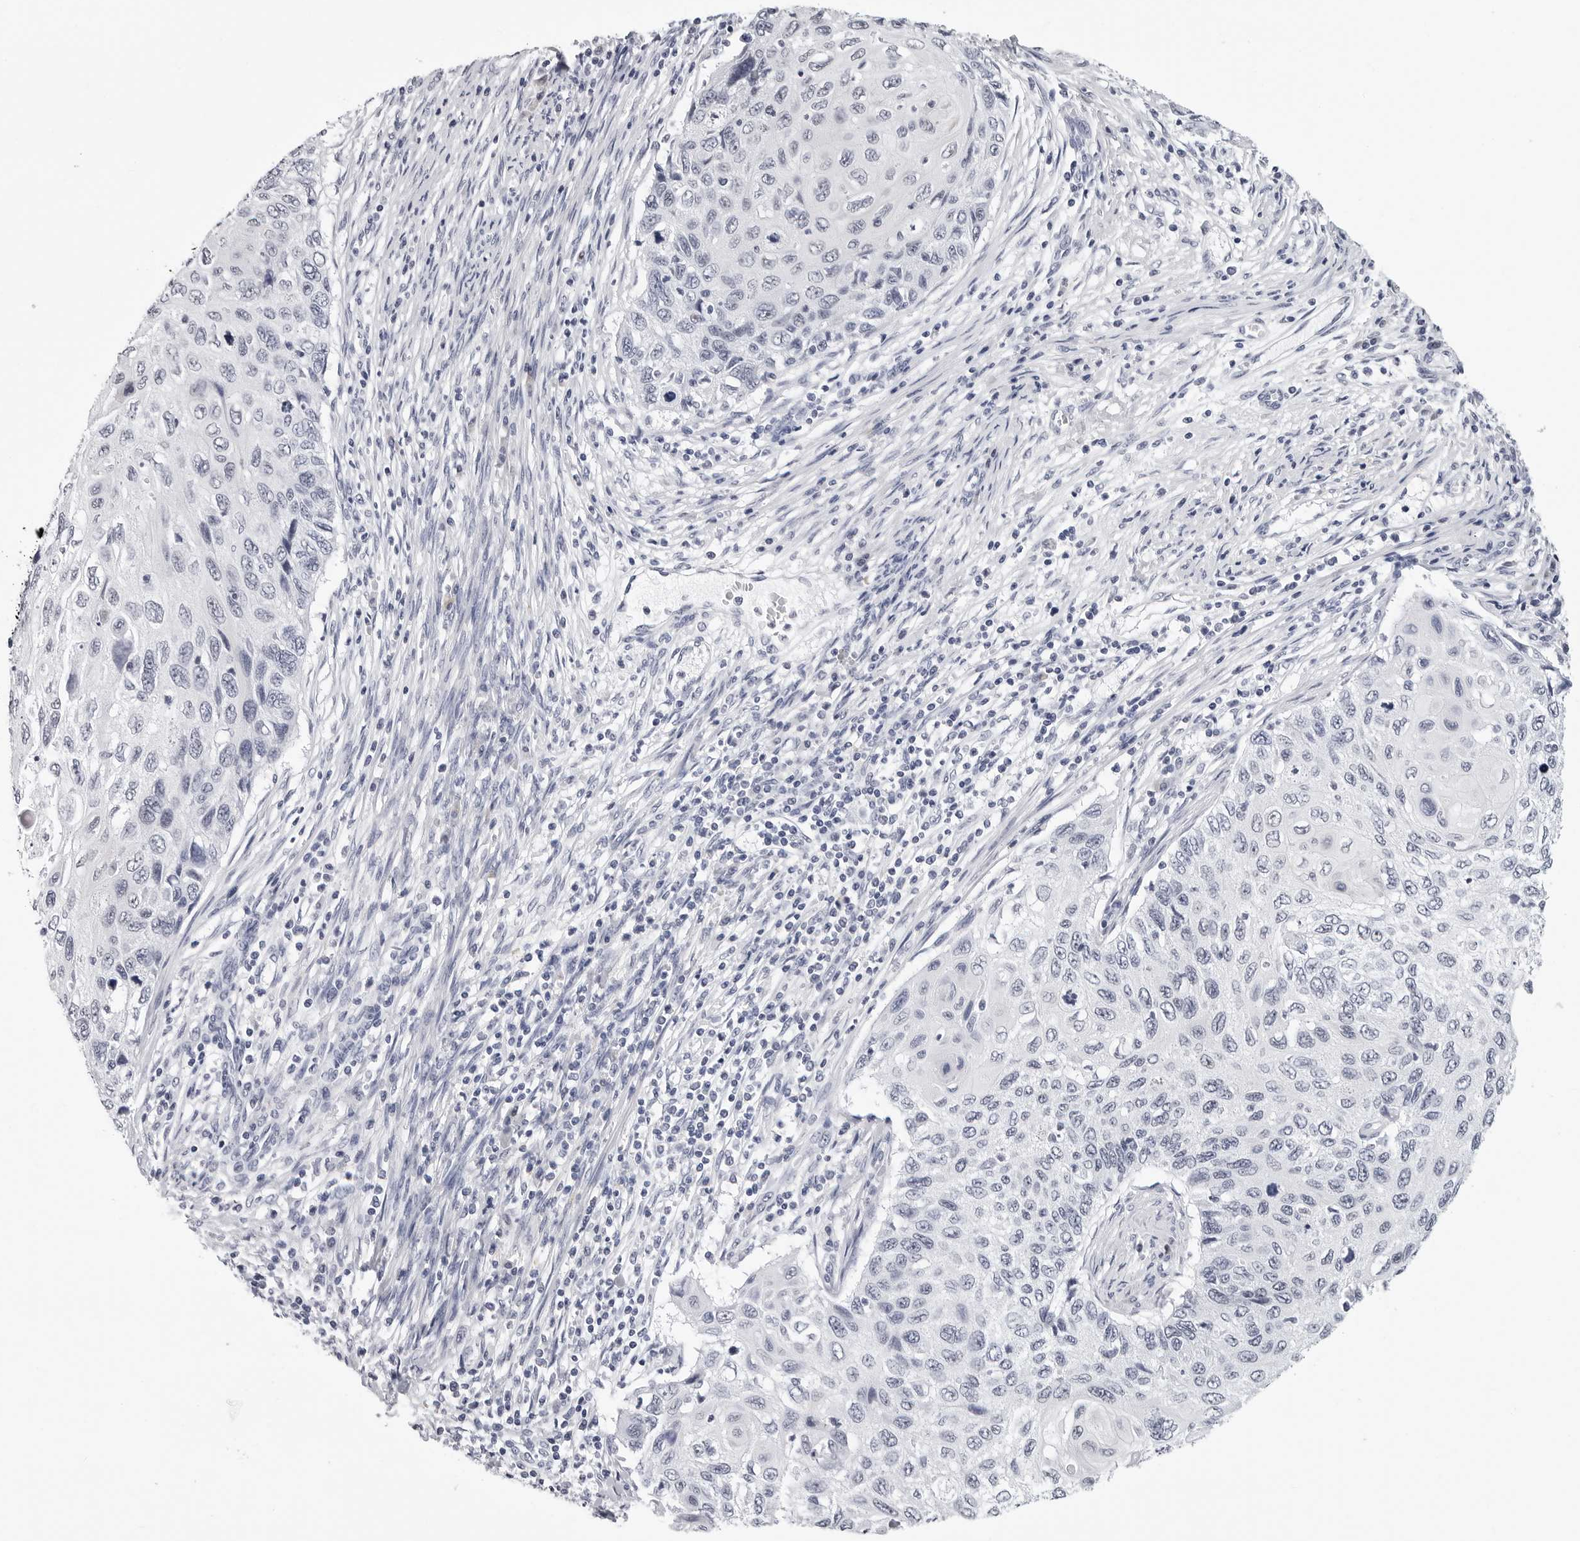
{"staining": {"intensity": "negative", "quantity": "none", "location": "none"}, "tissue": "cervical cancer", "cell_type": "Tumor cells", "image_type": "cancer", "snomed": [{"axis": "morphology", "description": "Squamous cell carcinoma, NOS"}, {"axis": "topography", "description": "Cervix"}], "caption": "Immunohistochemistry (IHC) of human cervical squamous cell carcinoma displays no expression in tumor cells. (Brightfield microscopy of DAB (3,3'-diaminobenzidine) IHC at high magnification).", "gene": "GNL2", "patient": {"sex": "female", "age": 70}}